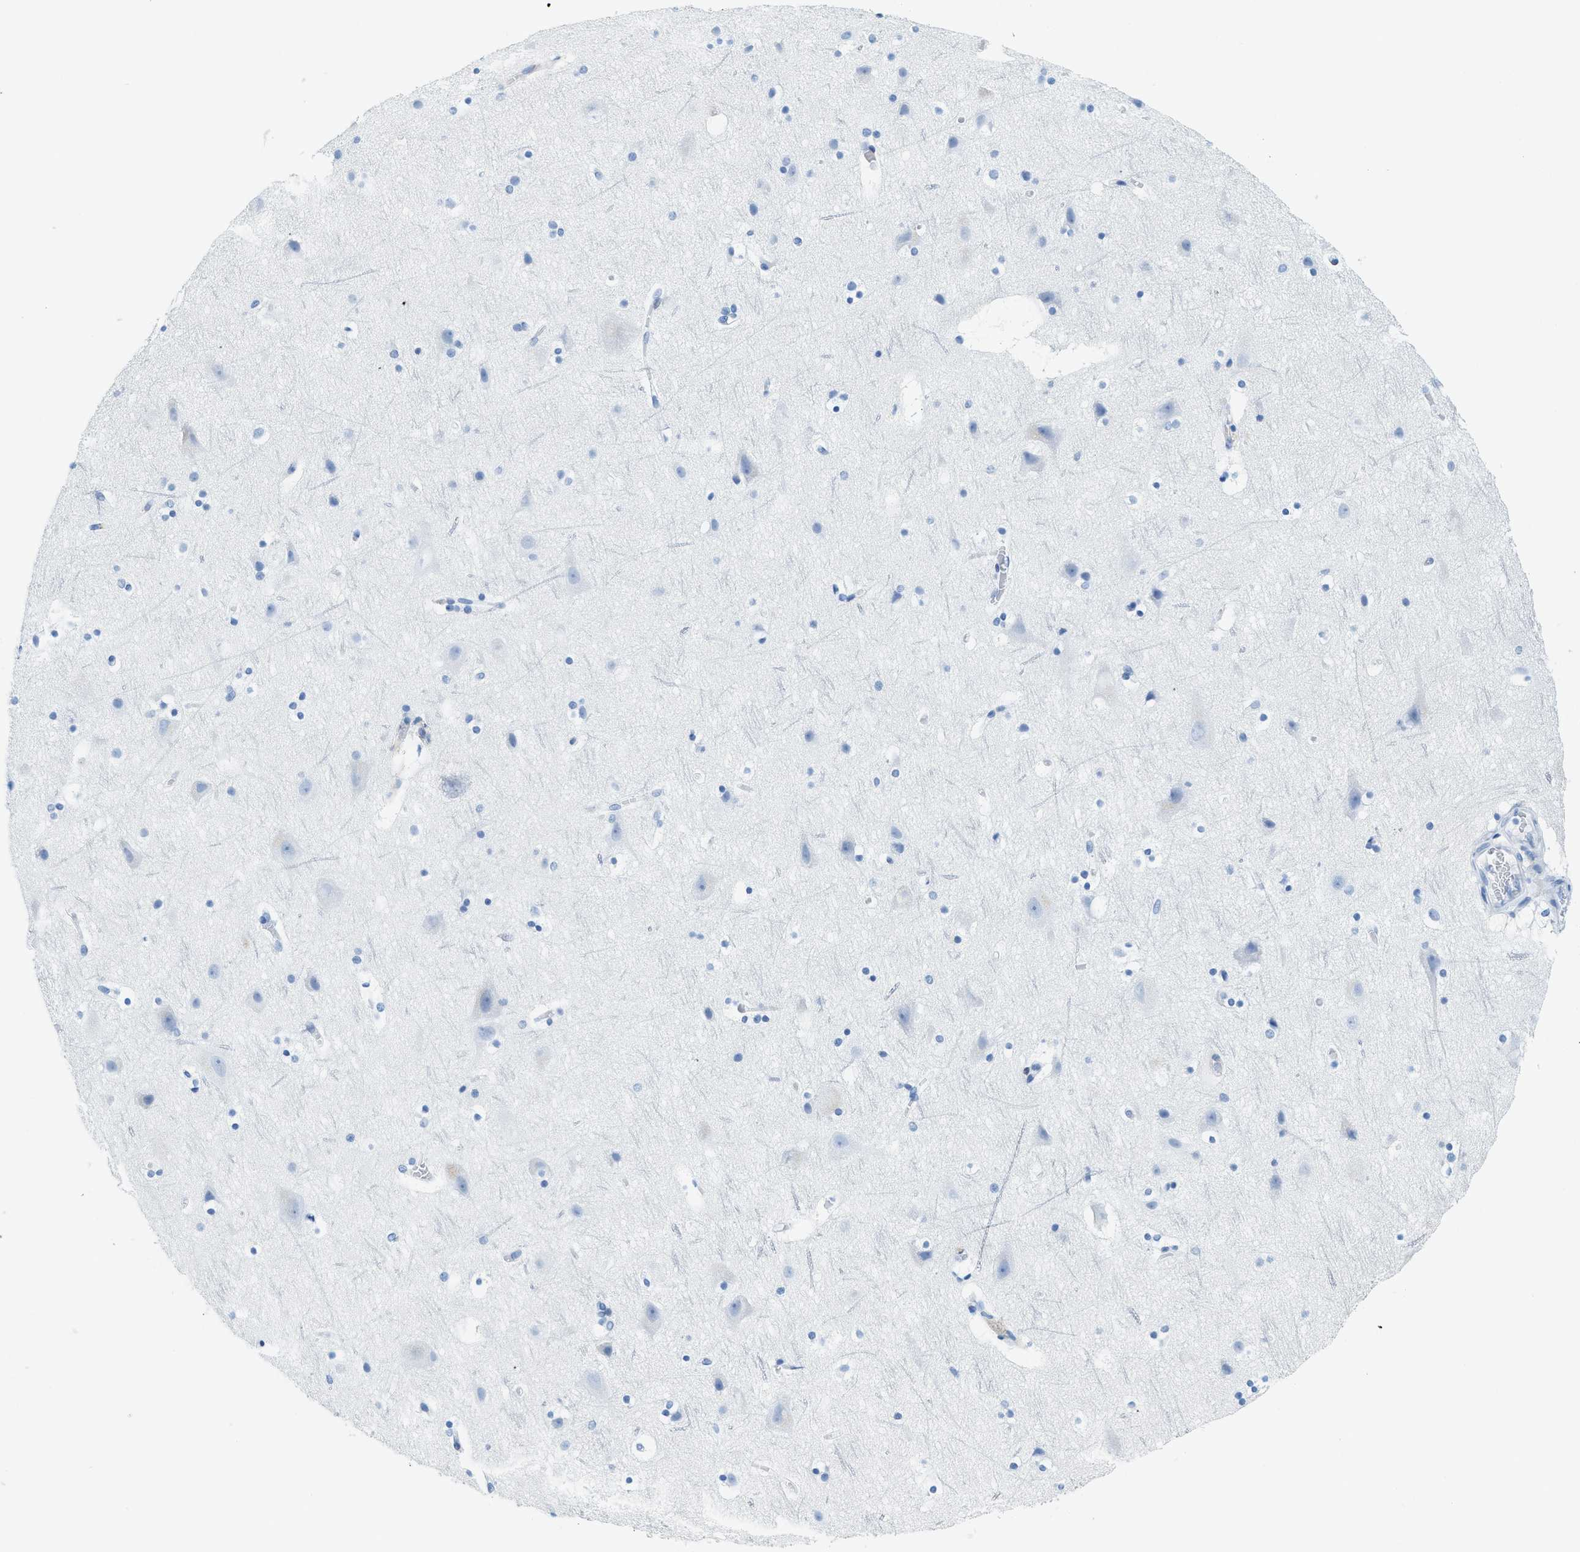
{"staining": {"intensity": "negative", "quantity": "none", "location": "none"}, "tissue": "cerebral cortex", "cell_type": "Endothelial cells", "image_type": "normal", "snomed": [{"axis": "morphology", "description": "Normal tissue, NOS"}, {"axis": "topography", "description": "Cerebral cortex"}], "caption": "Immunohistochemistry (IHC) photomicrograph of unremarkable cerebral cortex: human cerebral cortex stained with DAB (3,3'-diaminobenzidine) displays no significant protein staining in endothelial cells. (Immunohistochemistry (IHC), brightfield microscopy, high magnification).", "gene": "TPSAB1", "patient": {"sex": "male", "age": 45}}